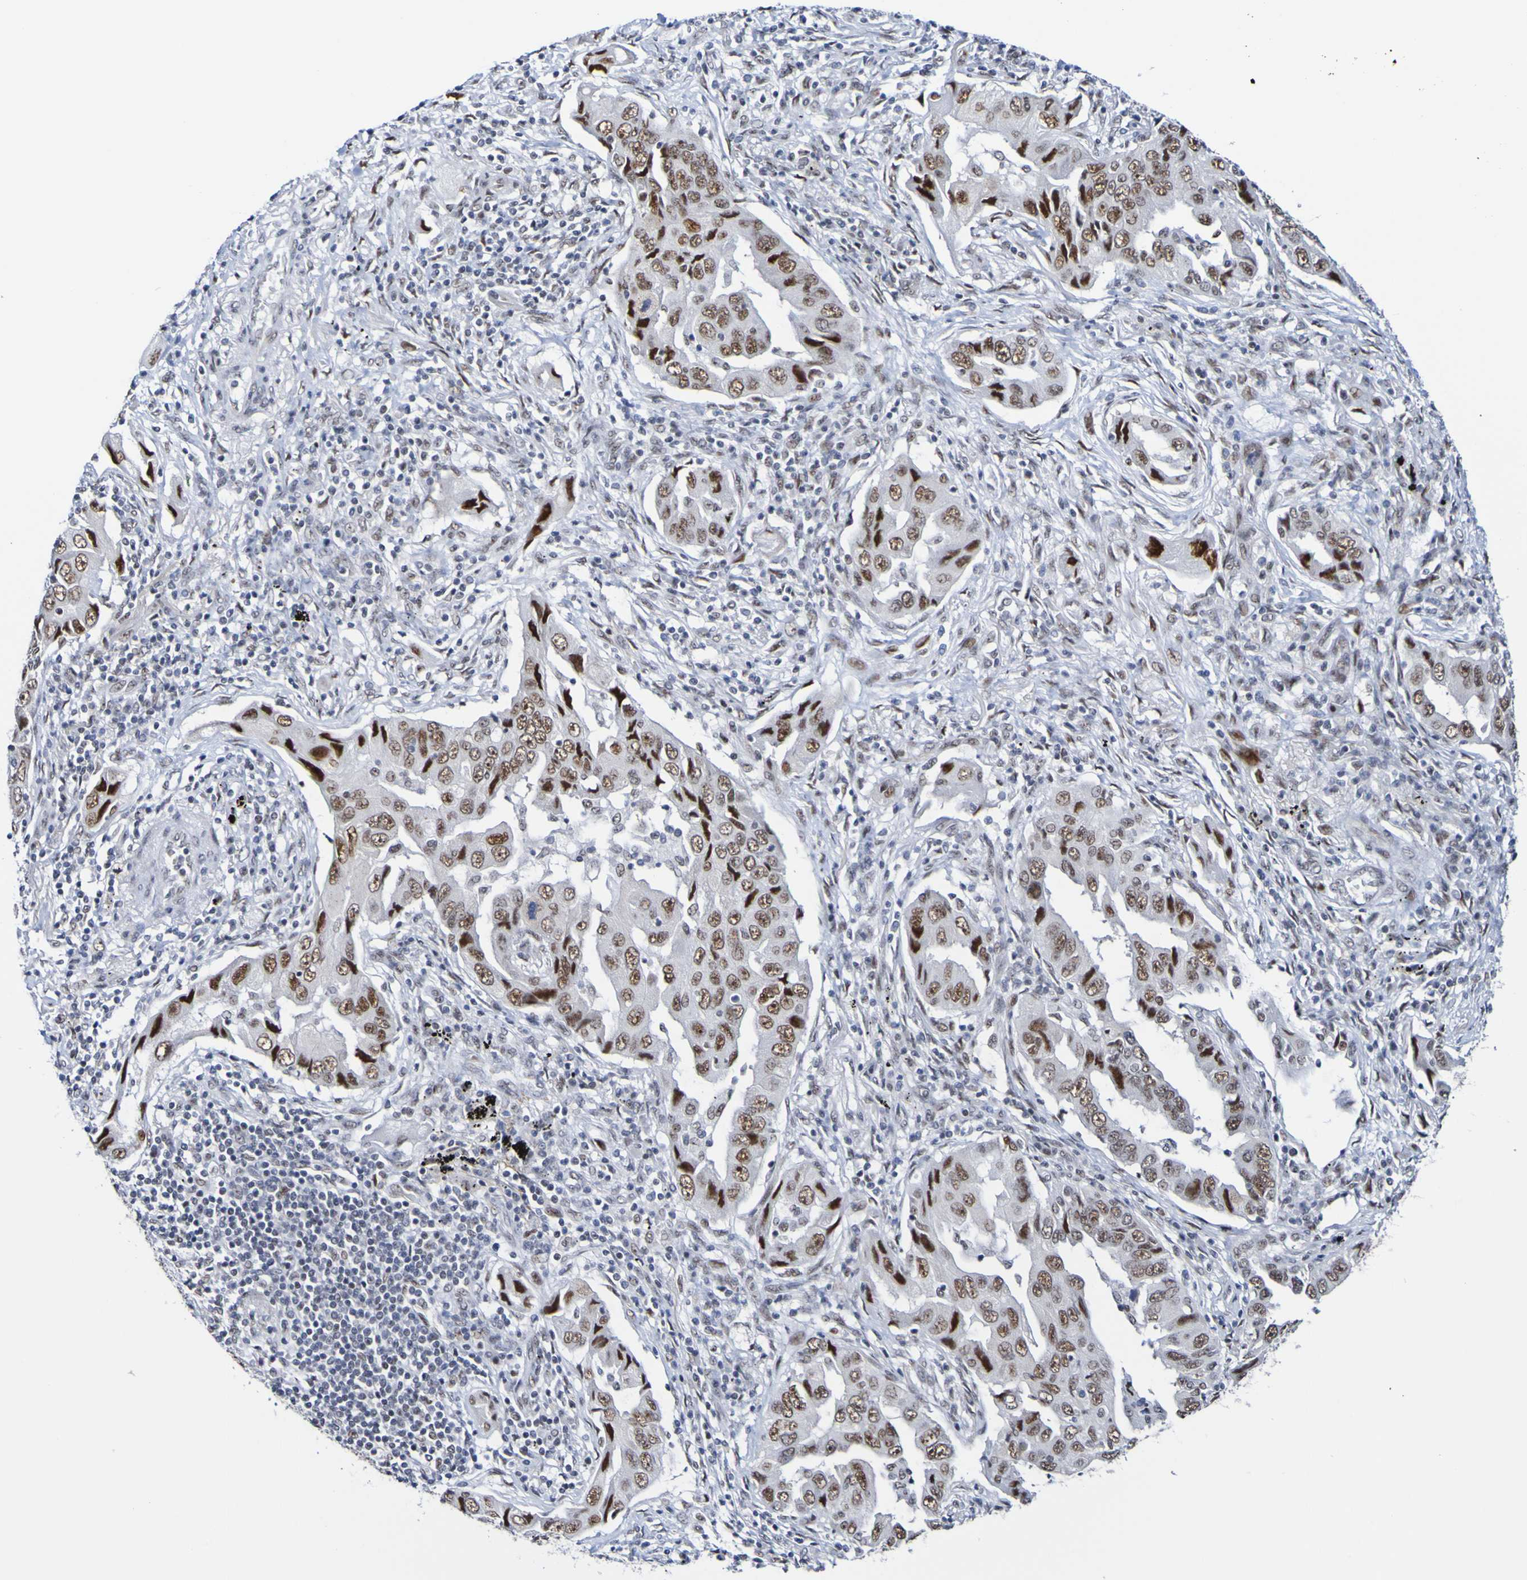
{"staining": {"intensity": "strong", "quantity": ">75%", "location": "nuclear"}, "tissue": "lung cancer", "cell_type": "Tumor cells", "image_type": "cancer", "snomed": [{"axis": "morphology", "description": "Adenocarcinoma, NOS"}, {"axis": "topography", "description": "Lung"}], "caption": "Protein staining of lung adenocarcinoma tissue demonstrates strong nuclear positivity in approximately >75% of tumor cells.", "gene": "CDC5L", "patient": {"sex": "female", "age": 65}}